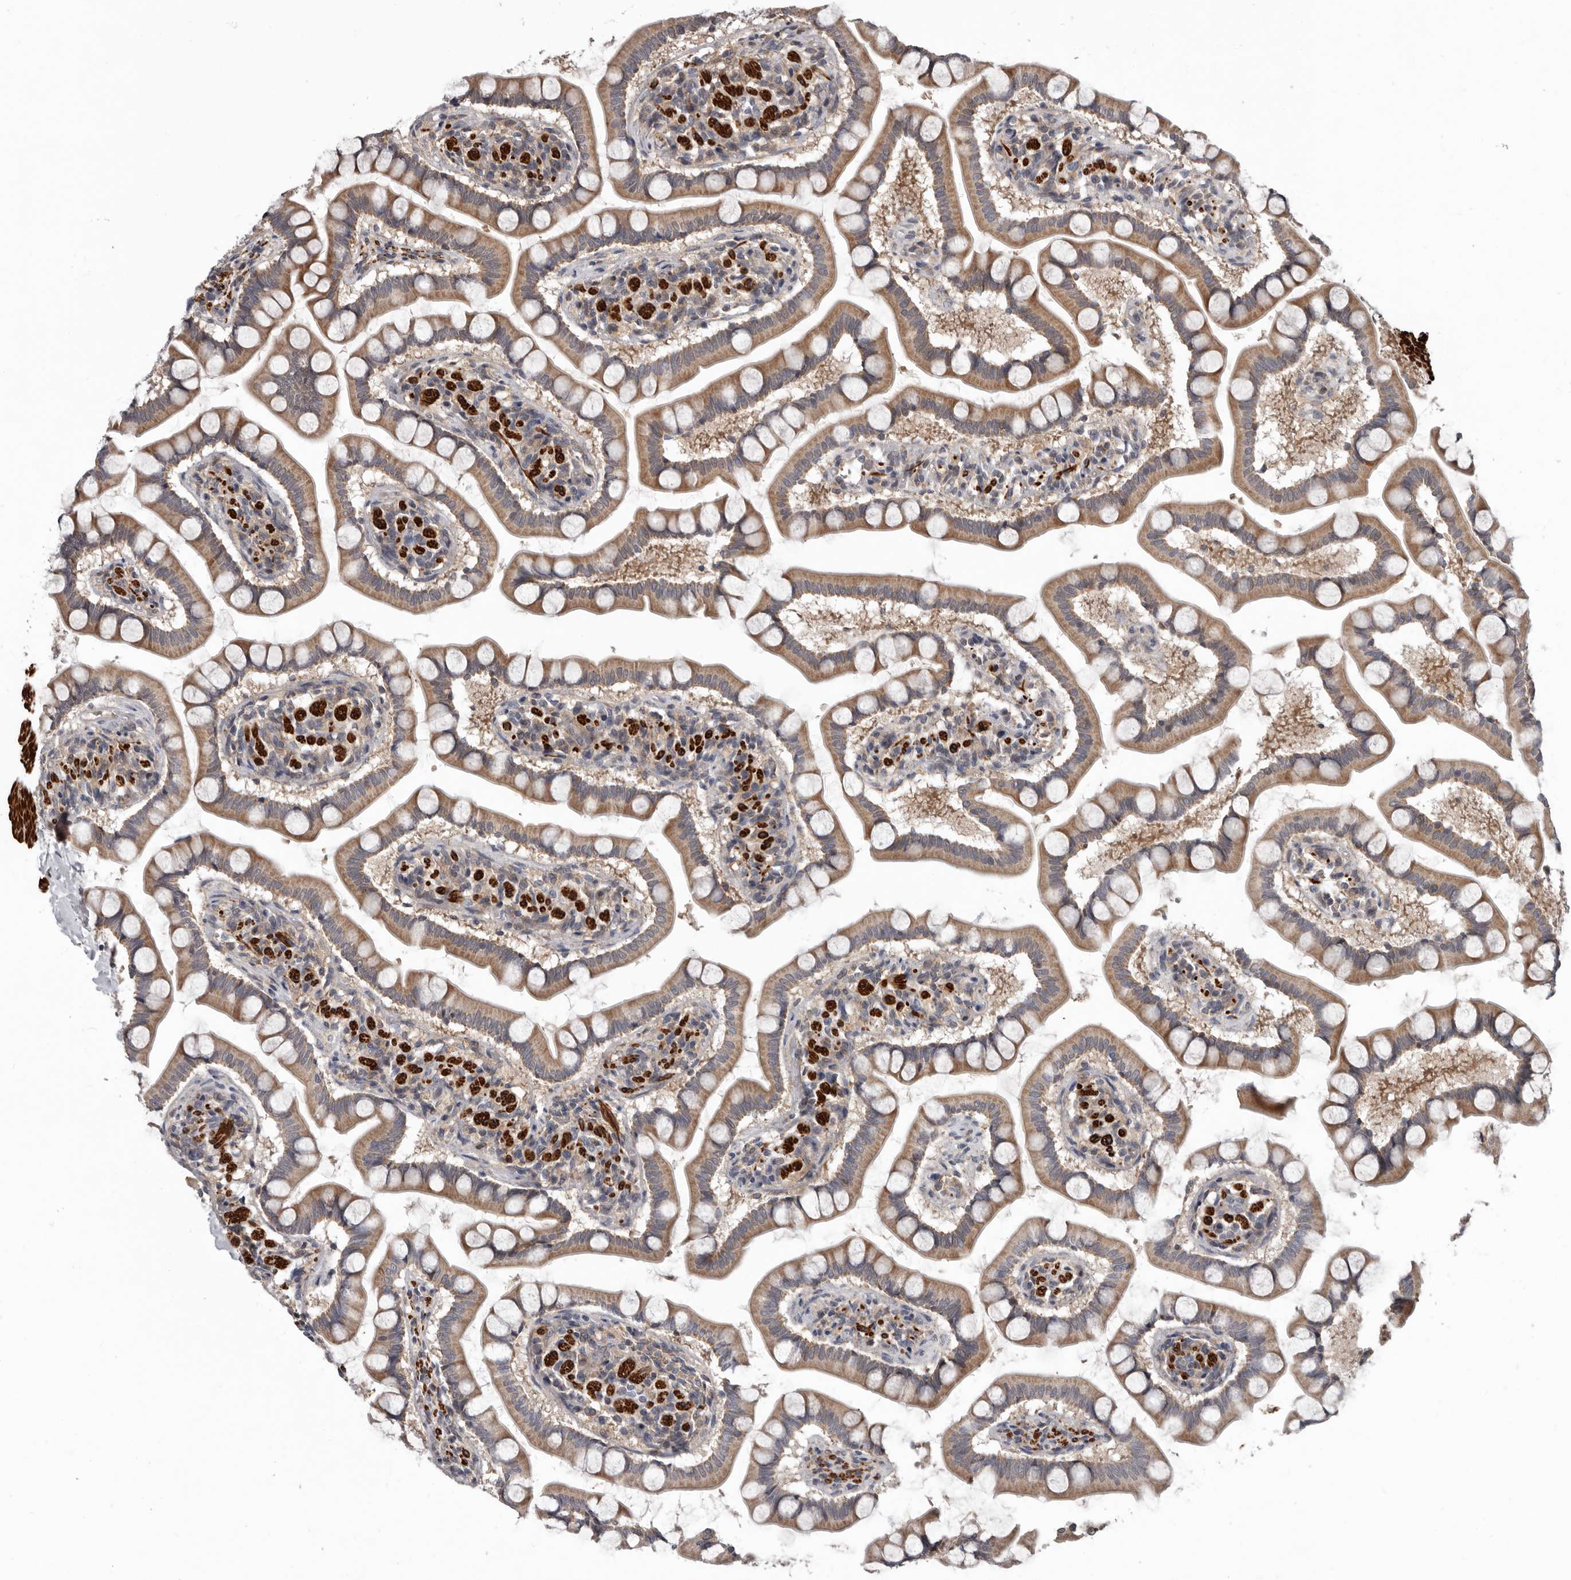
{"staining": {"intensity": "moderate", "quantity": ">75%", "location": "cytoplasmic/membranous"}, "tissue": "small intestine", "cell_type": "Glandular cells", "image_type": "normal", "snomed": [{"axis": "morphology", "description": "Normal tissue, NOS"}, {"axis": "topography", "description": "Small intestine"}], "caption": "IHC micrograph of normal small intestine stained for a protein (brown), which shows medium levels of moderate cytoplasmic/membranous positivity in about >75% of glandular cells.", "gene": "FGFR4", "patient": {"sex": "male", "age": 41}}